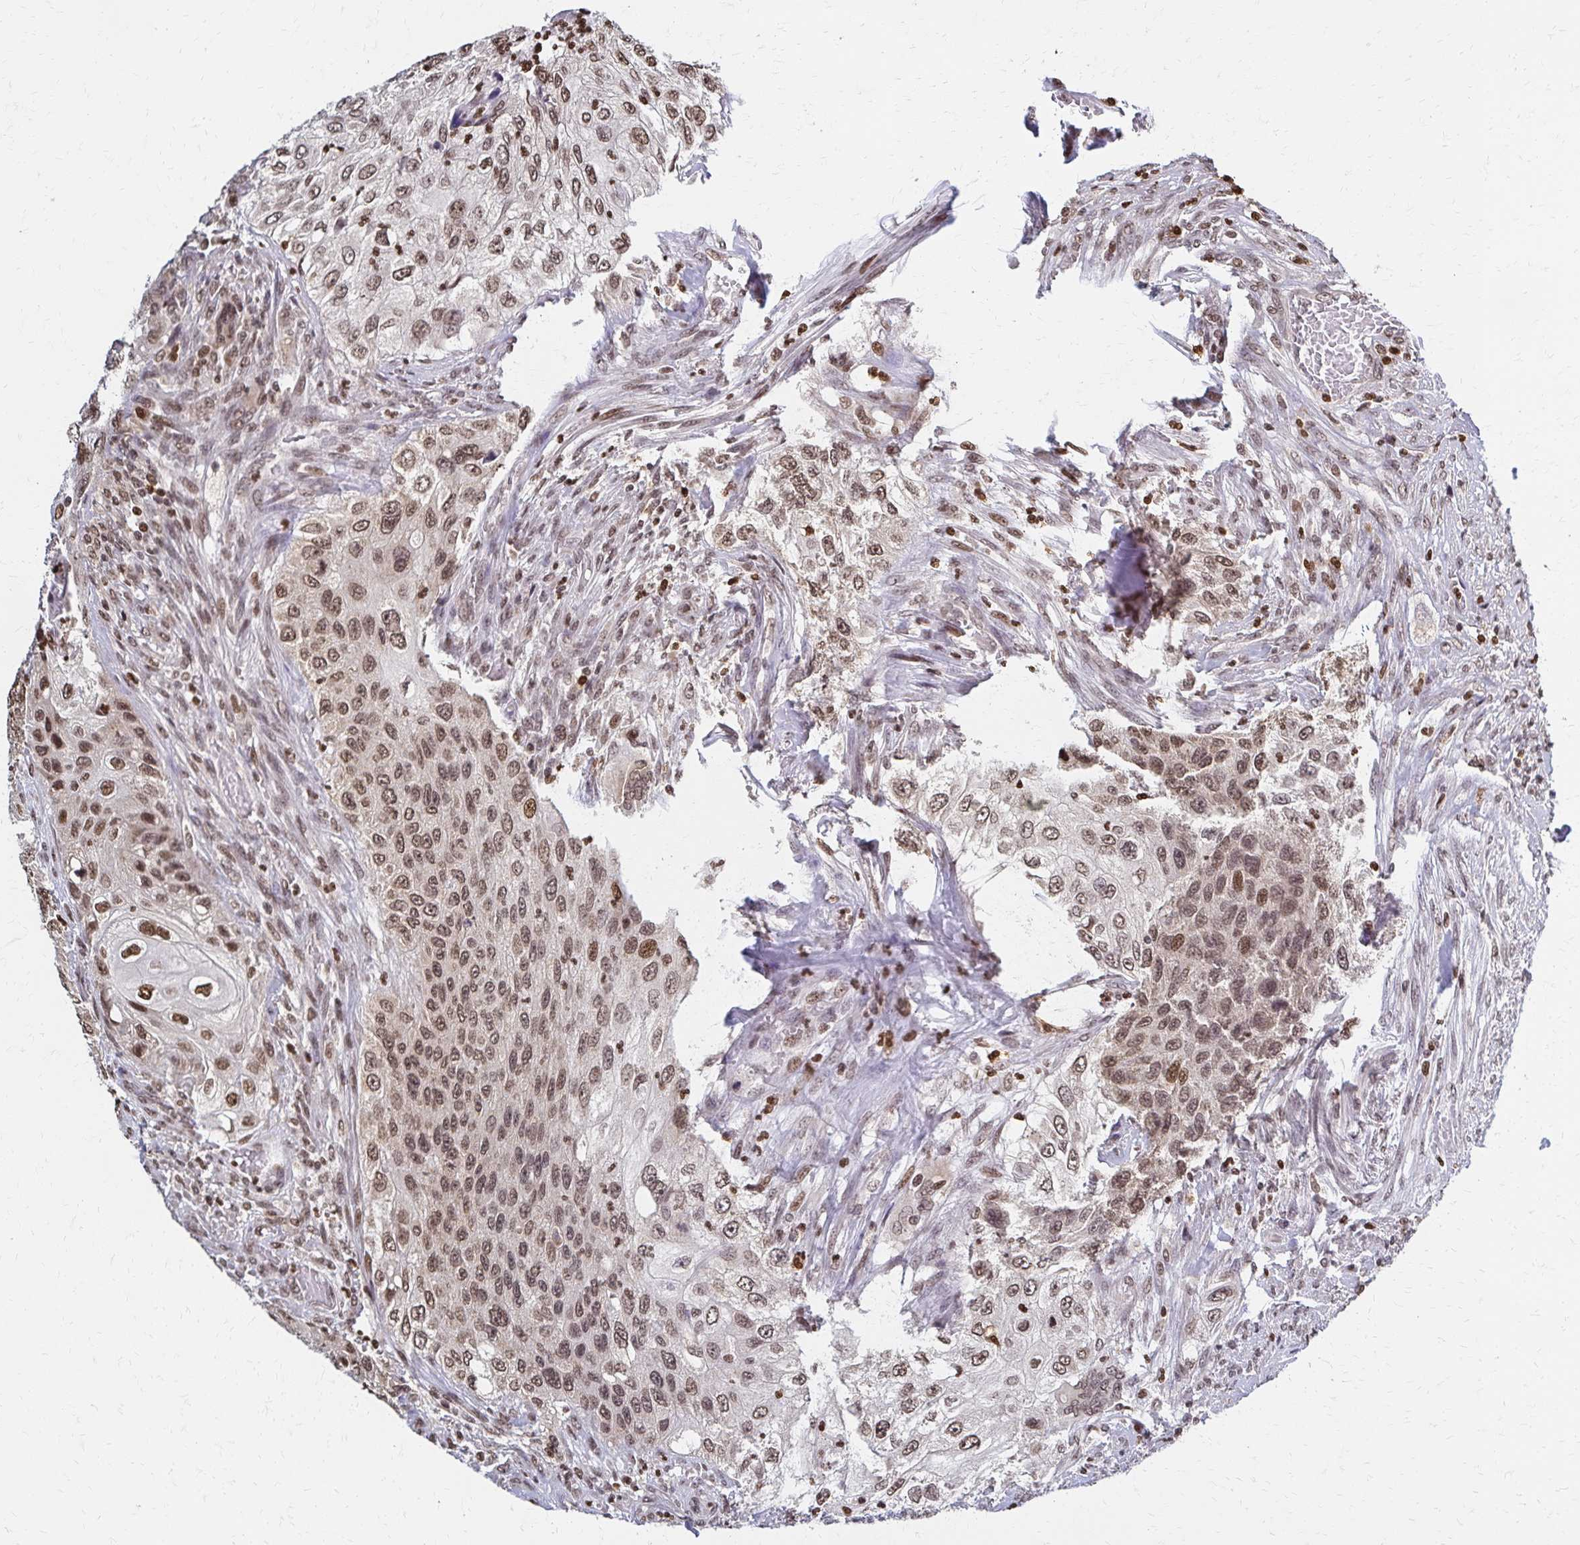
{"staining": {"intensity": "moderate", "quantity": ">75%", "location": "nuclear"}, "tissue": "urothelial cancer", "cell_type": "Tumor cells", "image_type": "cancer", "snomed": [{"axis": "morphology", "description": "Urothelial carcinoma, High grade"}, {"axis": "topography", "description": "Urinary bladder"}], "caption": "Immunohistochemical staining of human high-grade urothelial carcinoma displays medium levels of moderate nuclear protein expression in approximately >75% of tumor cells.", "gene": "HOXA9", "patient": {"sex": "female", "age": 60}}